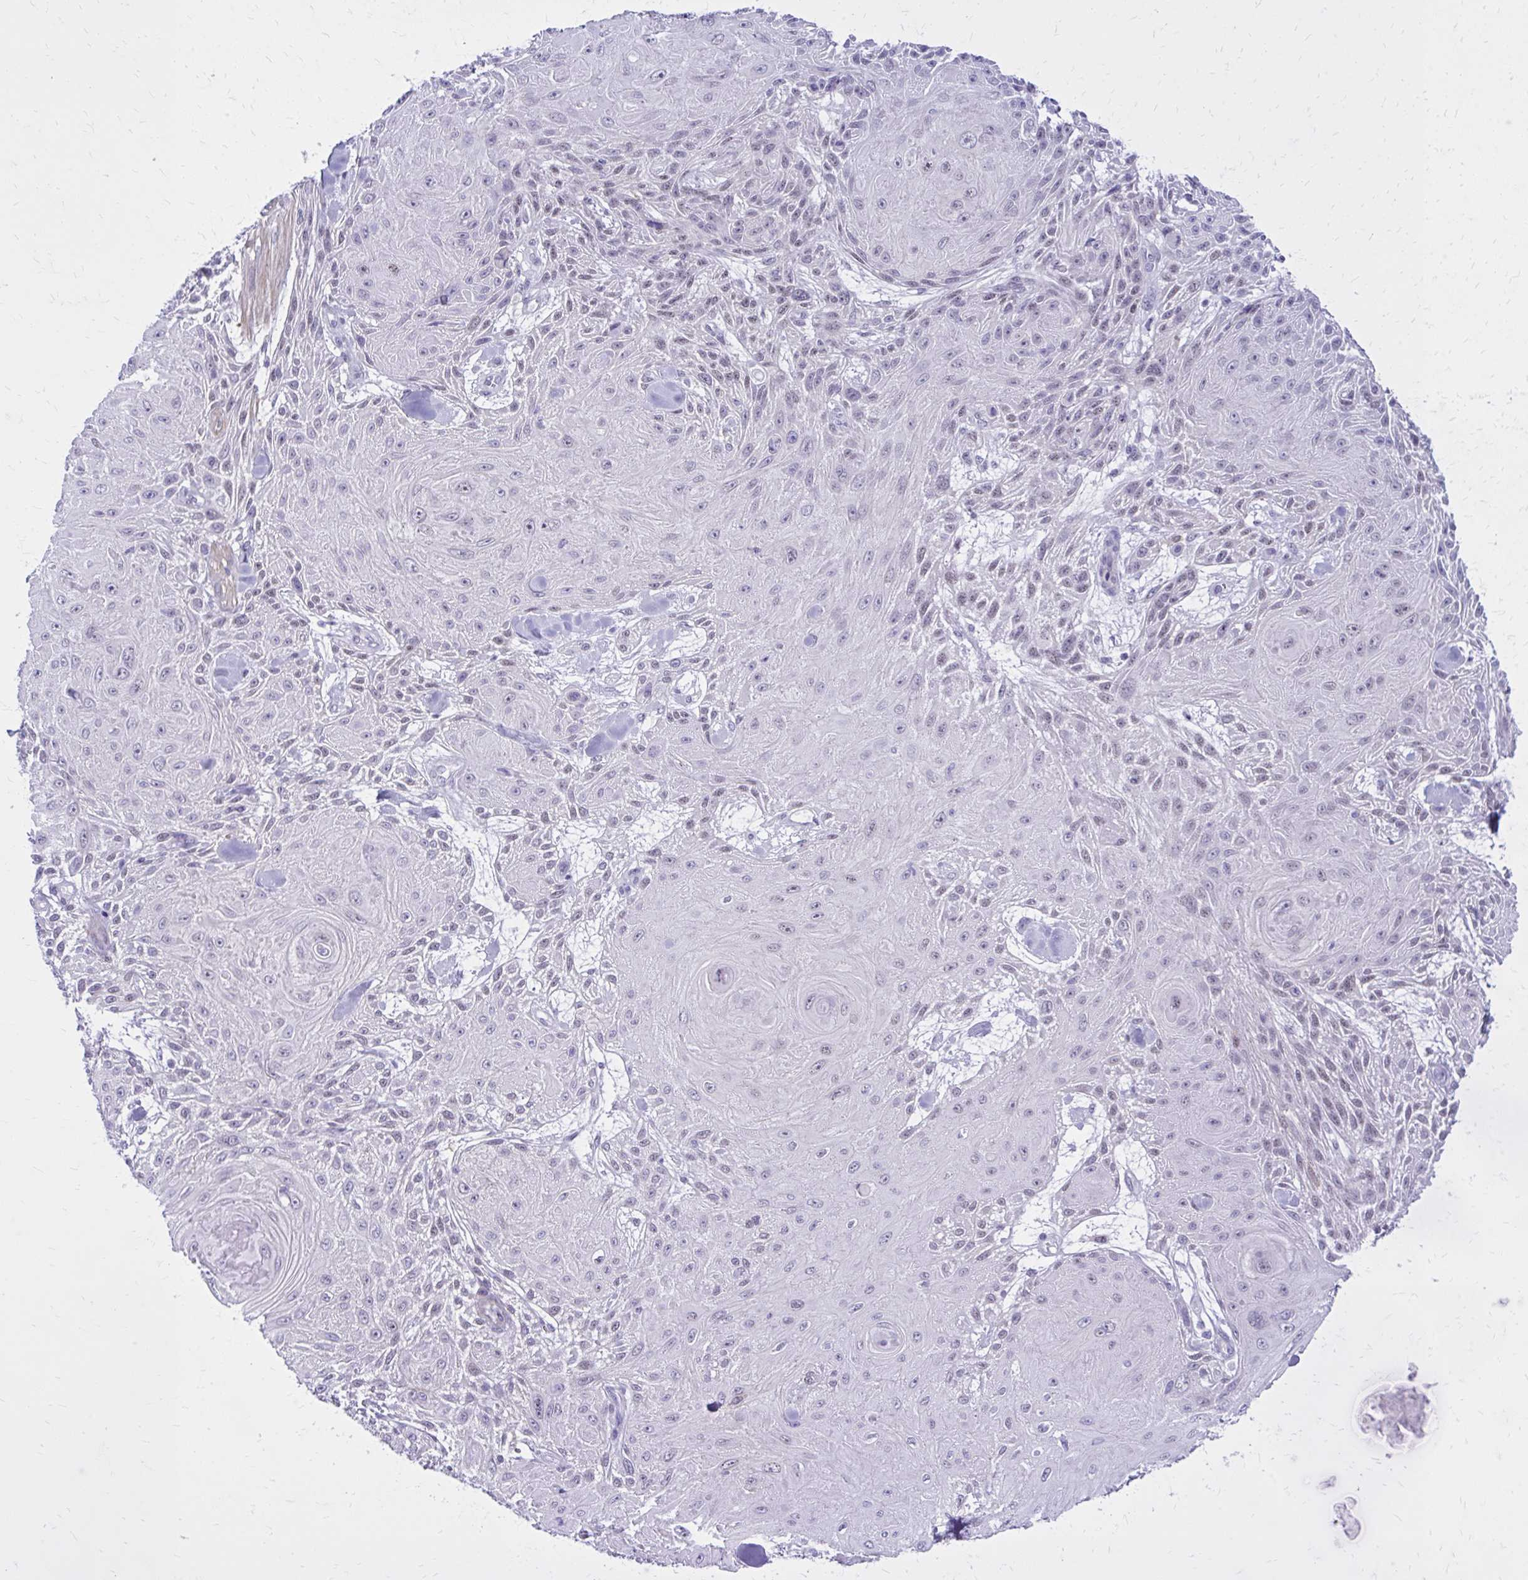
{"staining": {"intensity": "negative", "quantity": "none", "location": "none"}, "tissue": "skin cancer", "cell_type": "Tumor cells", "image_type": "cancer", "snomed": [{"axis": "morphology", "description": "Squamous cell carcinoma, NOS"}, {"axis": "topography", "description": "Skin"}], "caption": "Tumor cells are negative for brown protein staining in squamous cell carcinoma (skin).", "gene": "RASL11B", "patient": {"sex": "male", "age": 88}}